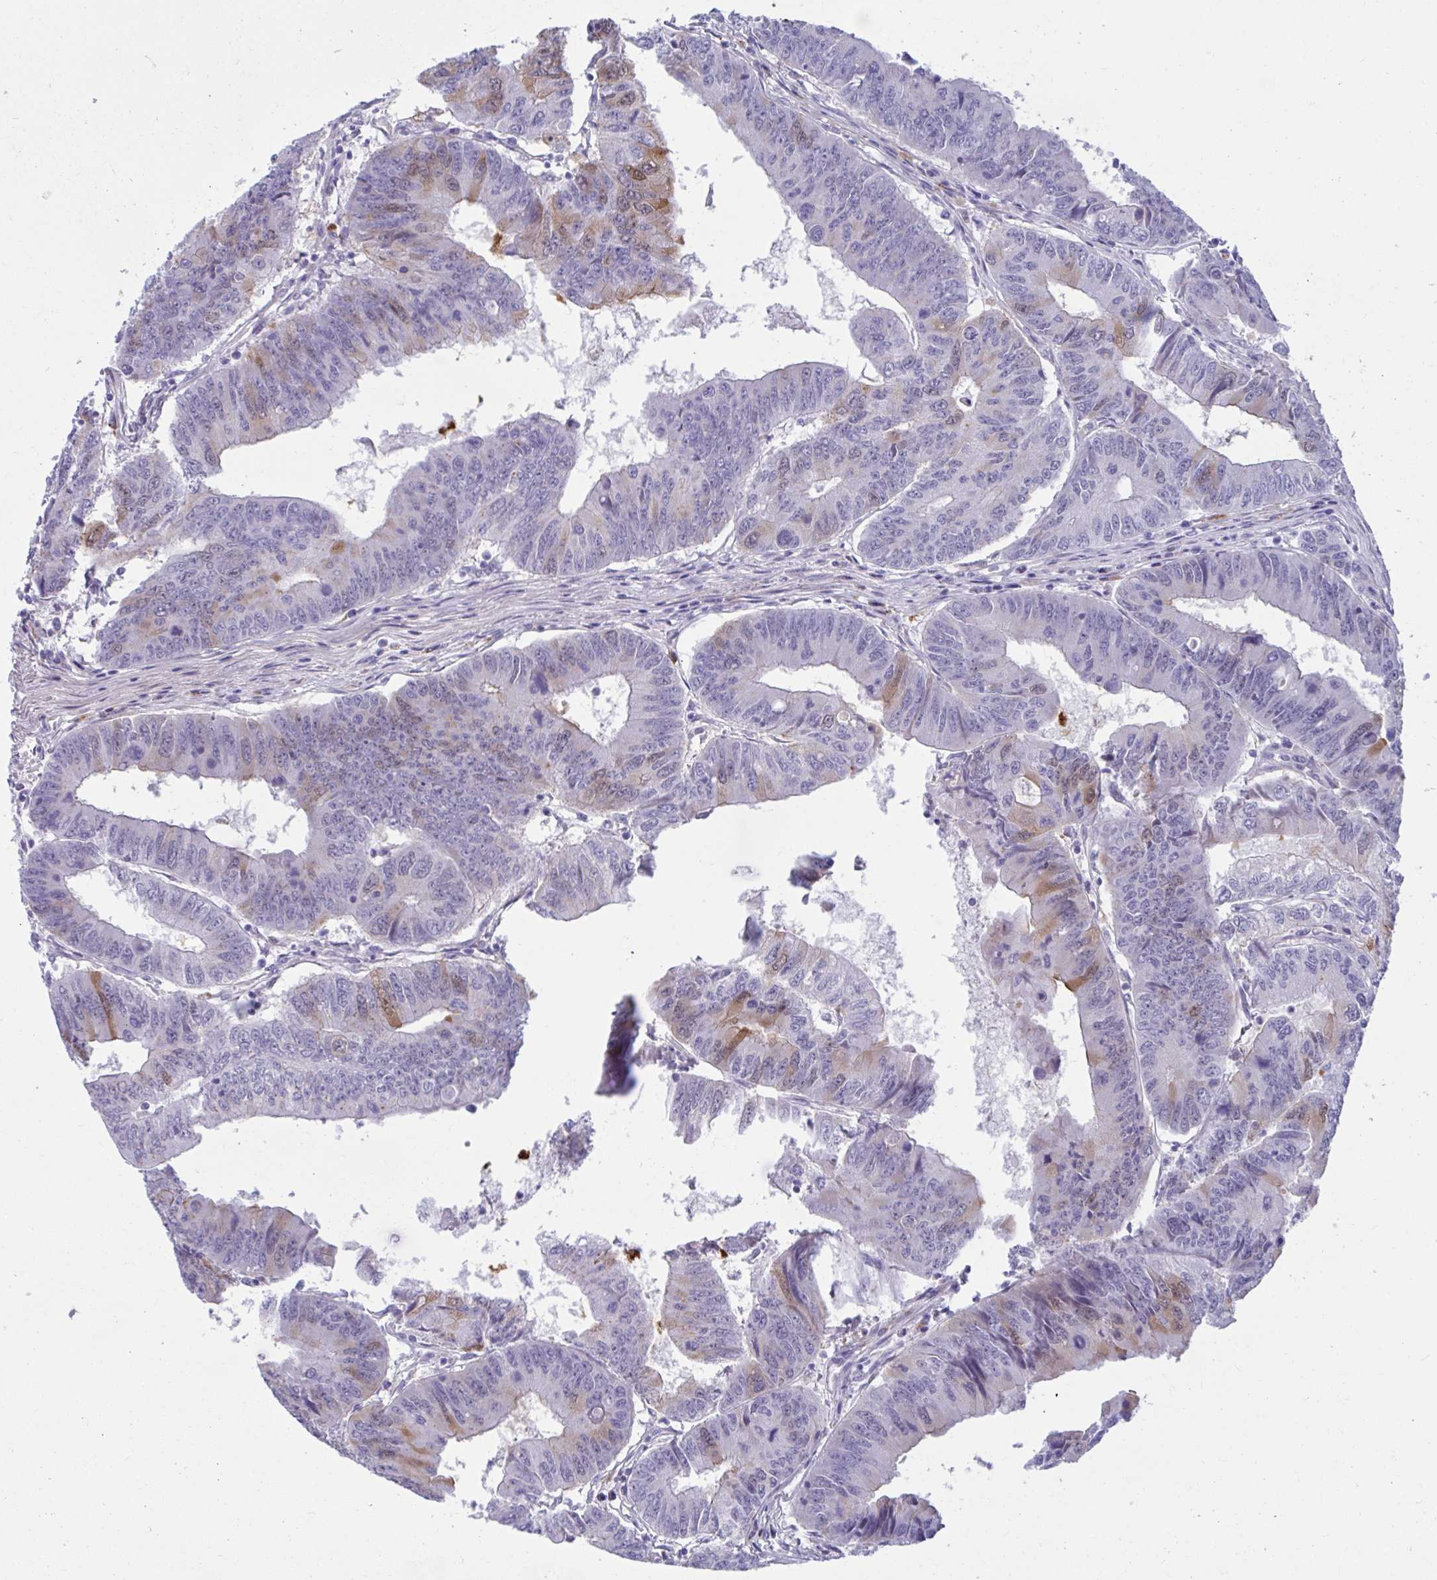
{"staining": {"intensity": "moderate", "quantity": "<25%", "location": "cytoplasmic/membranous"}, "tissue": "colorectal cancer", "cell_type": "Tumor cells", "image_type": "cancer", "snomed": [{"axis": "morphology", "description": "Adenocarcinoma, NOS"}, {"axis": "topography", "description": "Colon"}], "caption": "The micrograph reveals immunohistochemical staining of colorectal cancer. There is moderate cytoplasmic/membranous positivity is identified in about <25% of tumor cells. Nuclei are stained in blue.", "gene": "FAM219B", "patient": {"sex": "male", "age": 53}}